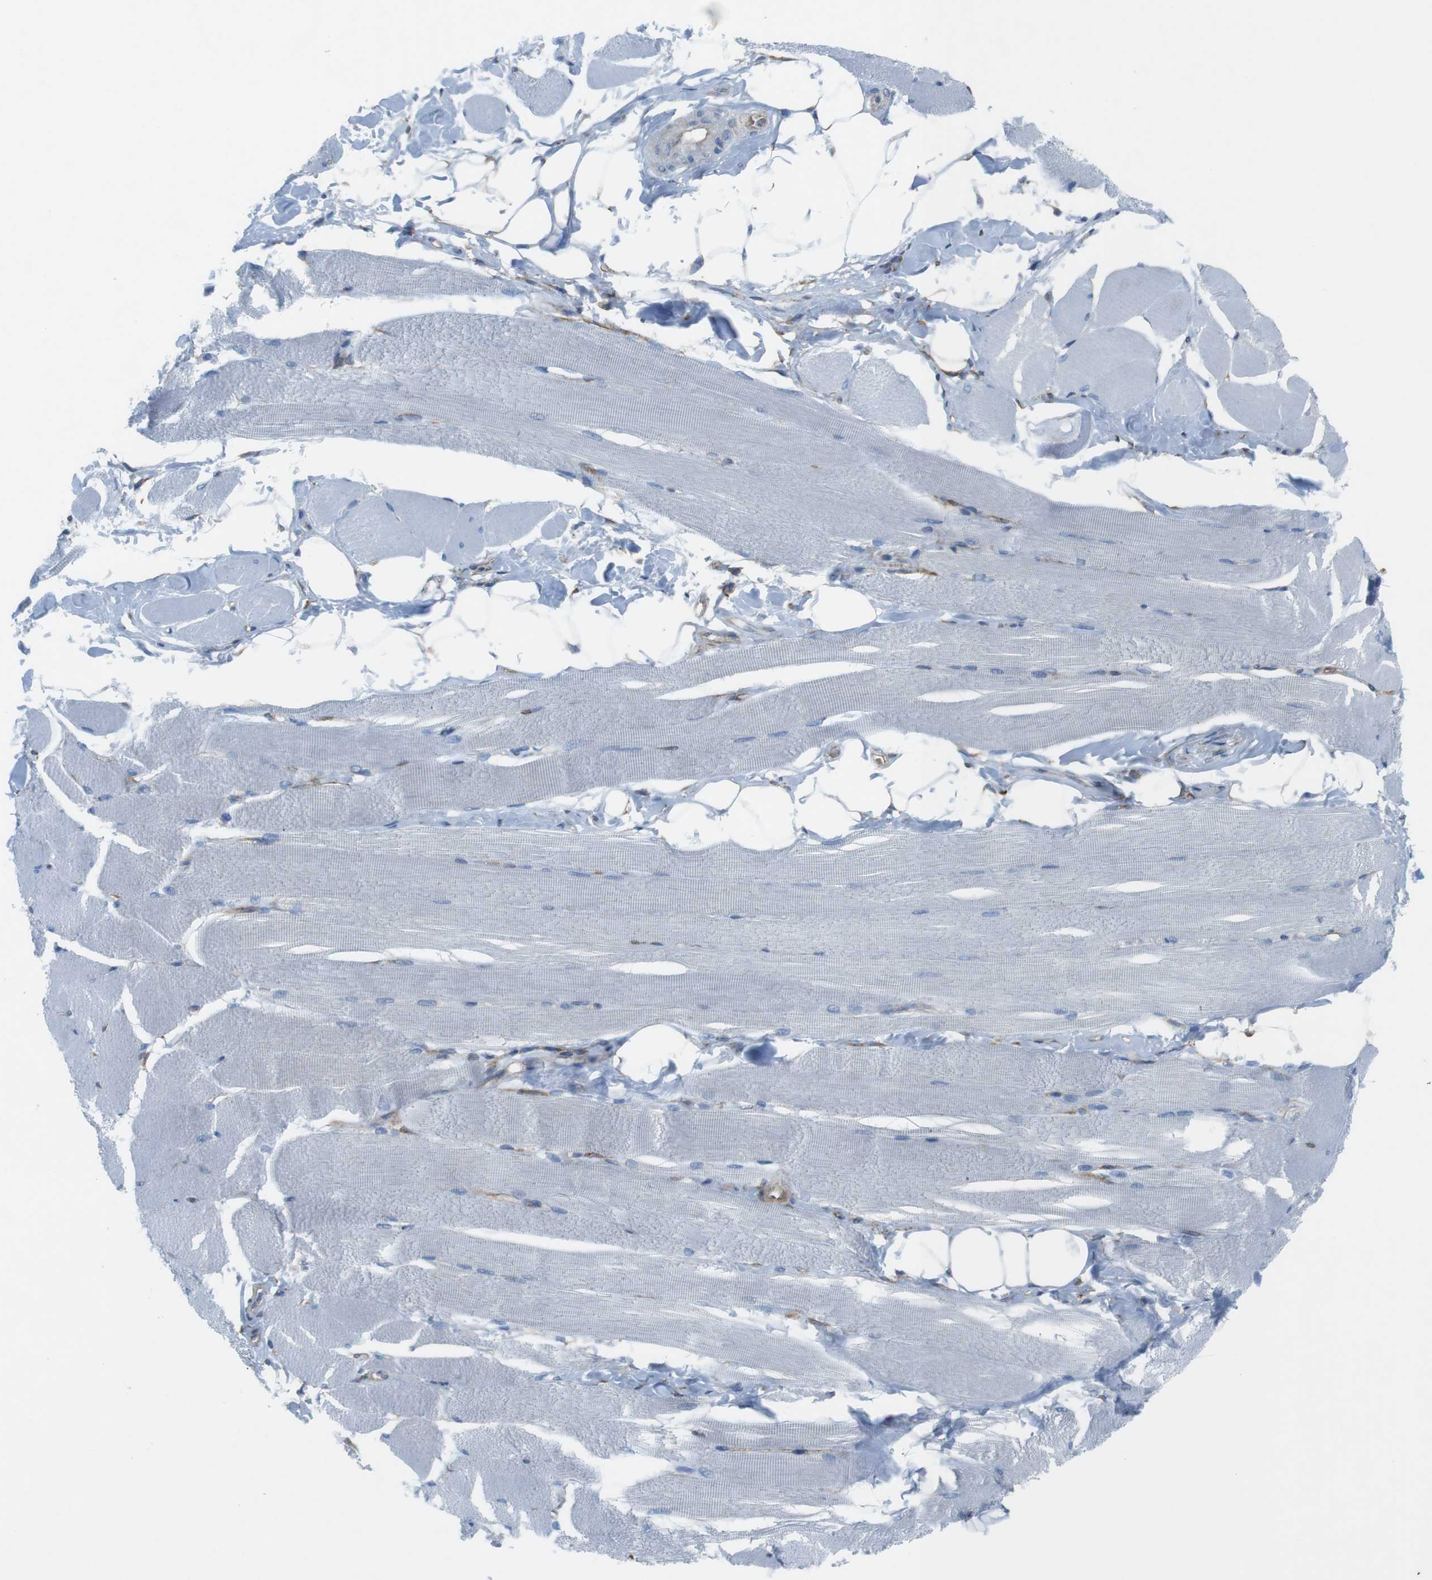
{"staining": {"intensity": "negative", "quantity": "none", "location": "none"}, "tissue": "skeletal muscle", "cell_type": "Myocytes", "image_type": "normal", "snomed": [{"axis": "morphology", "description": "Normal tissue, NOS"}, {"axis": "topography", "description": "Skeletal muscle"}, {"axis": "topography", "description": "Peripheral nerve tissue"}], "caption": "Myocytes are negative for protein expression in unremarkable human skeletal muscle.", "gene": "DIAPH2", "patient": {"sex": "female", "age": 84}}